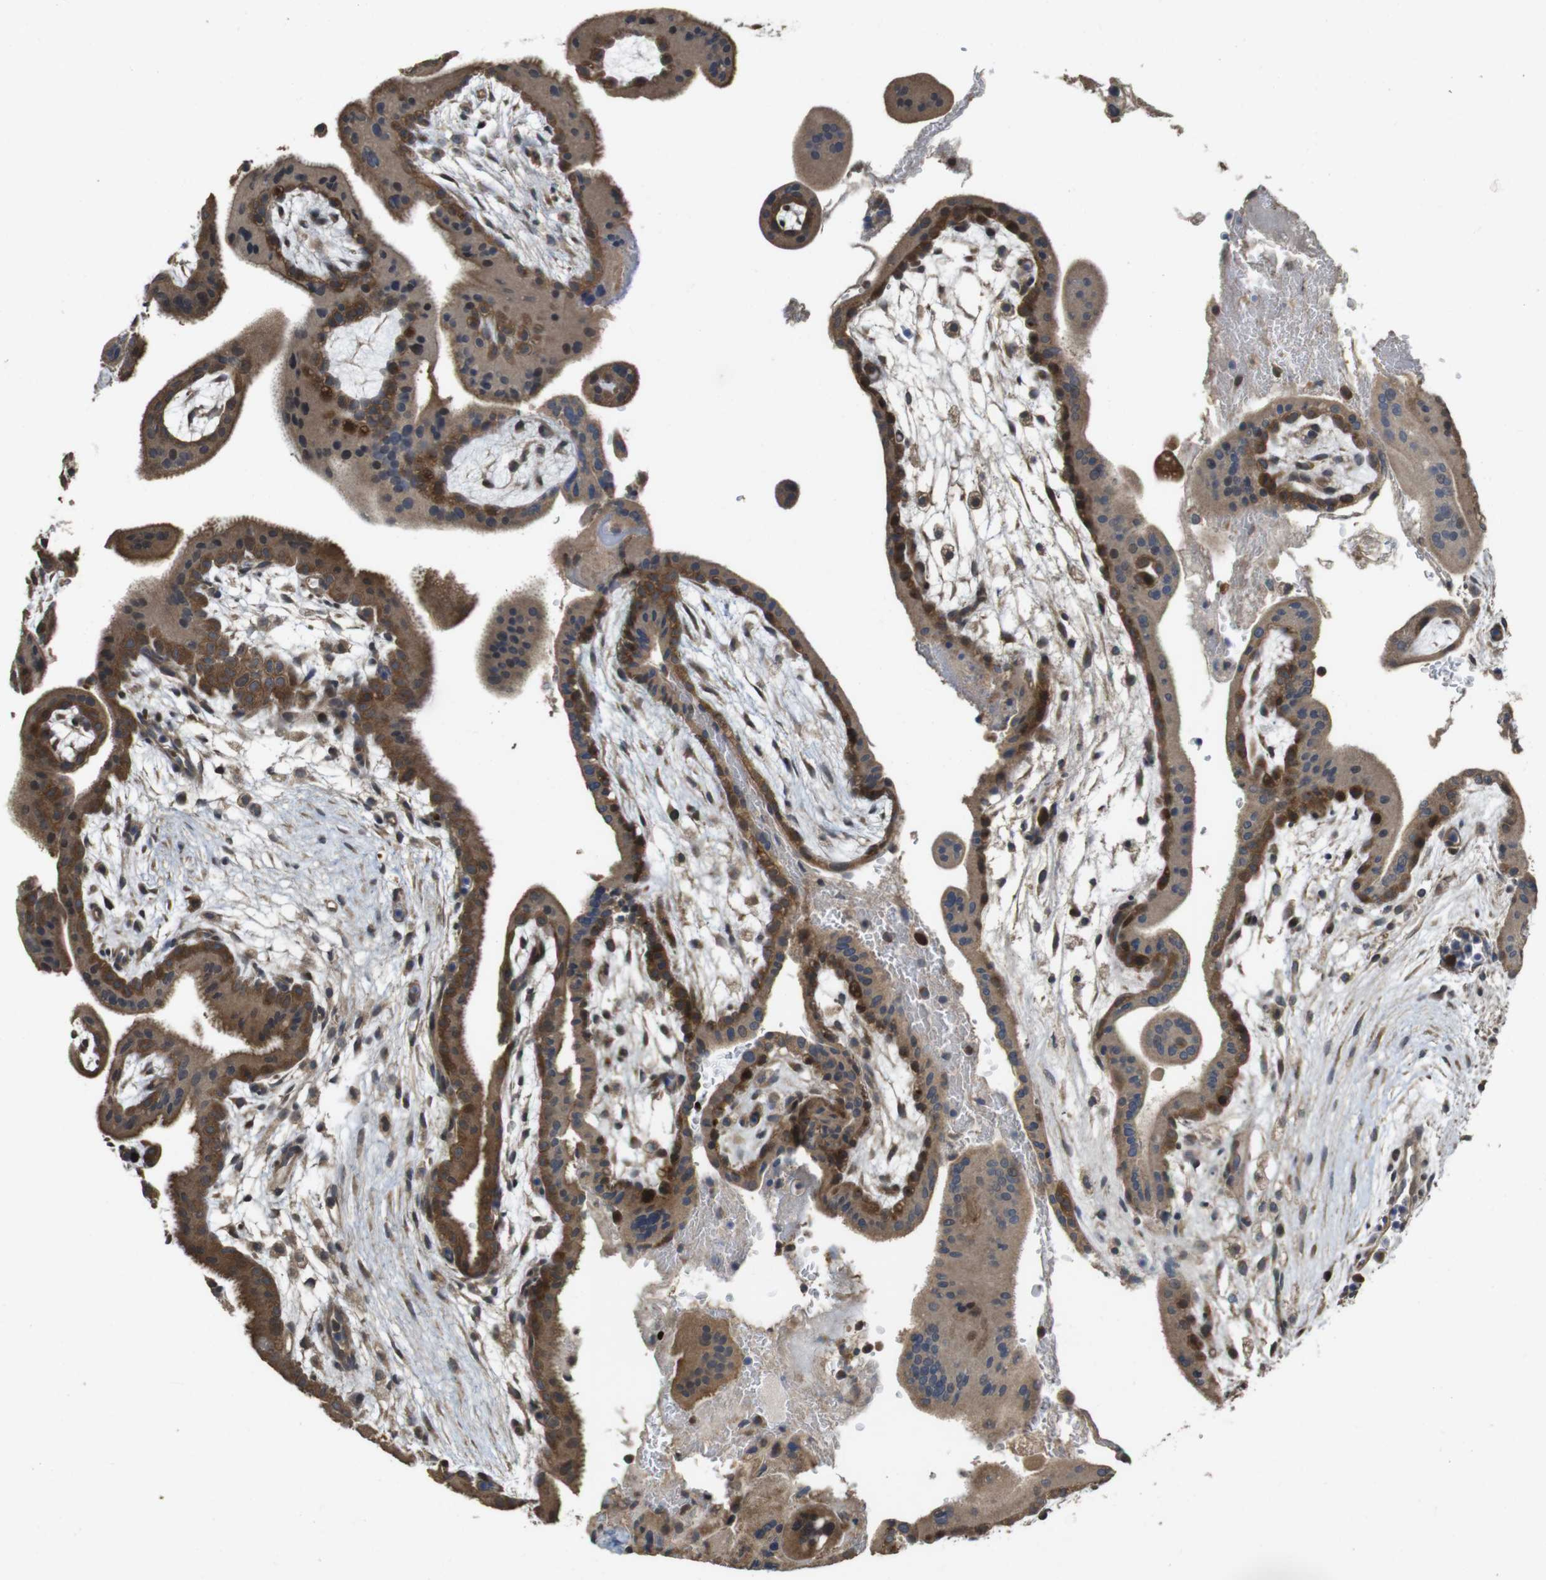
{"staining": {"intensity": "moderate", "quantity": "25%-75%", "location": "cytoplasmic/membranous,nuclear"}, "tissue": "placenta", "cell_type": "Trophoblastic cells", "image_type": "normal", "snomed": [{"axis": "morphology", "description": "Normal tissue, NOS"}, {"axis": "topography", "description": "Placenta"}], "caption": "An immunohistochemistry histopathology image of unremarkable tissue is shown. Protein staining in brown highlights moderate cytoplasmic/membranous,nuclear positivity in placenta within trophoblastic cells.", "gene": "PCDHB10", "patient": {"sex": "female", "age": 35}}